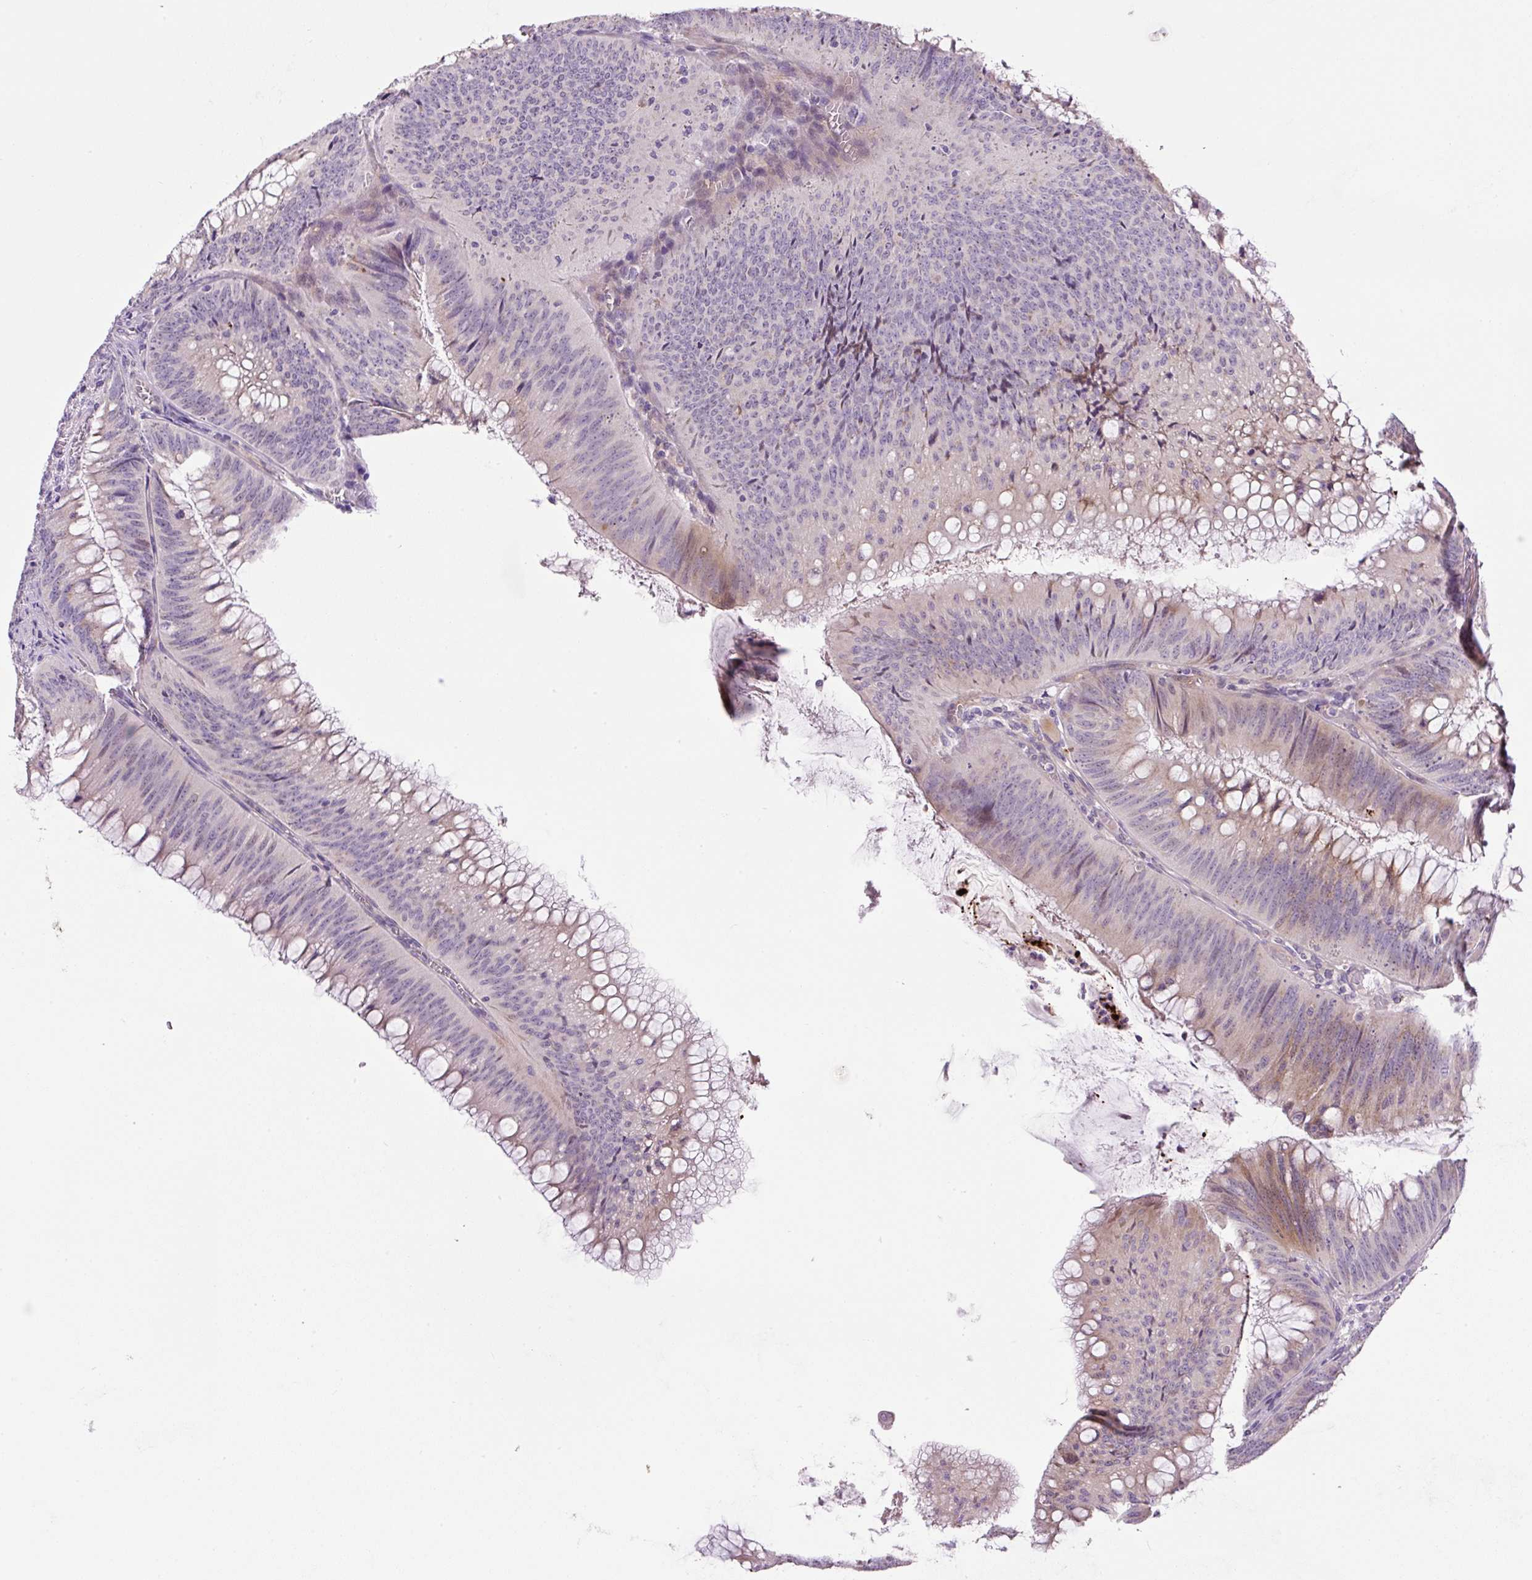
{"staining": {"intensity": "weak", "quantity": "<25%", "location": "cytoplasmic/membranous"}, "tissue": "colorectal cancer", "cell_type": "Tumor cells", "image_type": "cancer", "snomed": [{"axis": "morphology", "description": "Adenocarcinoma, NOS"}, {"axis": "topography", "description": "Rectum"}], "caption": "A histopathology image of human colorectal adenocarcinoma is negative for staining in tumor cells.", "gene": "OGDHL", "patient": {"sex": "female", "age": 72}}